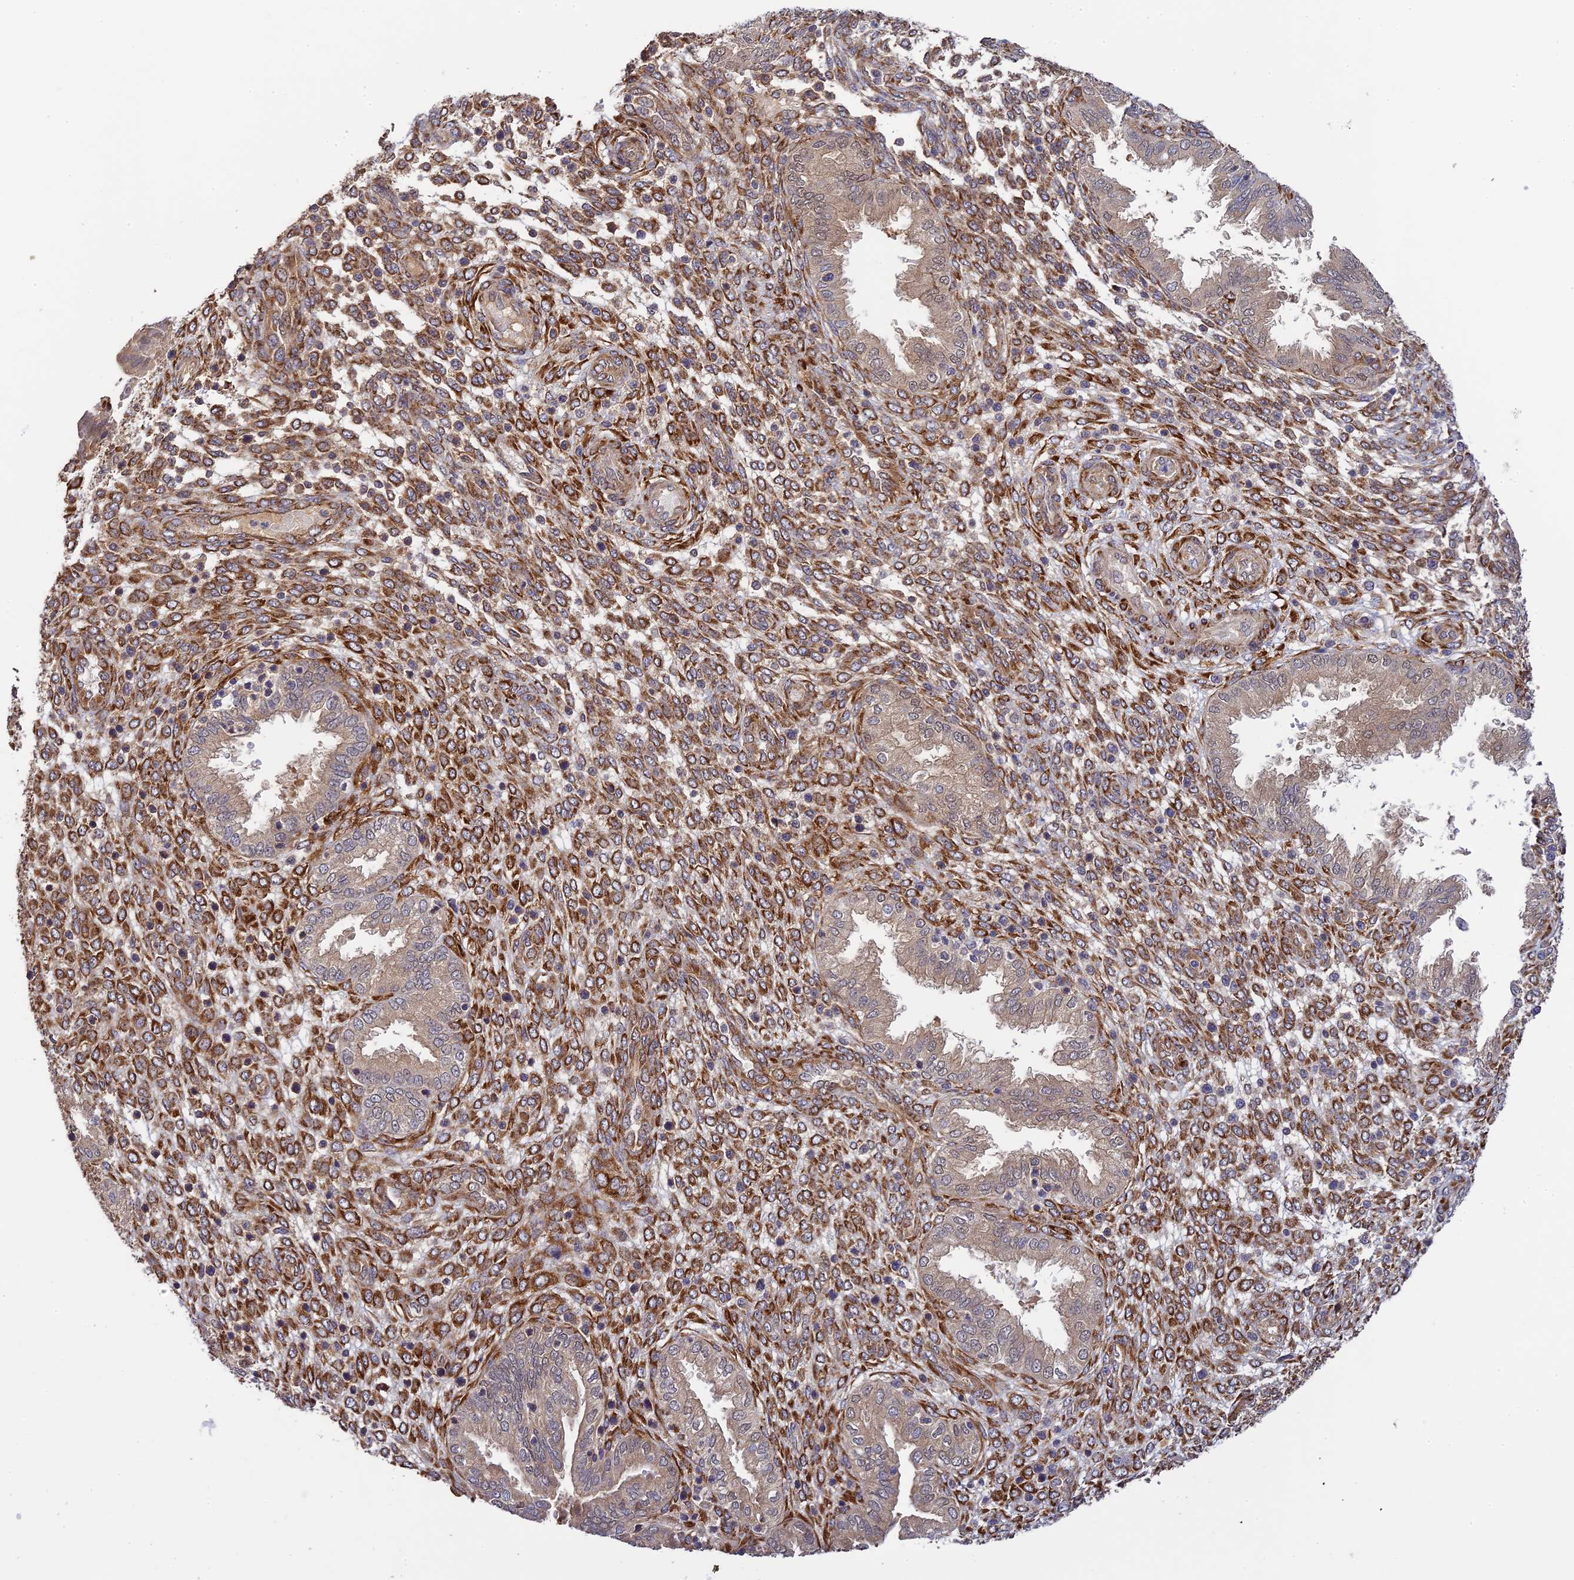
{"staining": {"intensity": "strong", "quantity": "25%-75%", "location": "cytoplasmic/membranous"}, "tissue": "endometrium", "cell_type": "Cells in endometrial stroma", "image_type": "normal", "snomed": [{"axis": "morphology", "description": "Normal tissue, NOS"}, {"axis": "topography", "description": "Endometrium"}], "caption": "Immunohistochemistry (IHC) (DAB) staining of unremarkable human endometrium displays strong cytoplasmic/membranous protein positivity in approximately 25%-75% of cells in endometrial stroma.", "gene": "P3H3", "patient": {"sex": "female", "age": 33}}